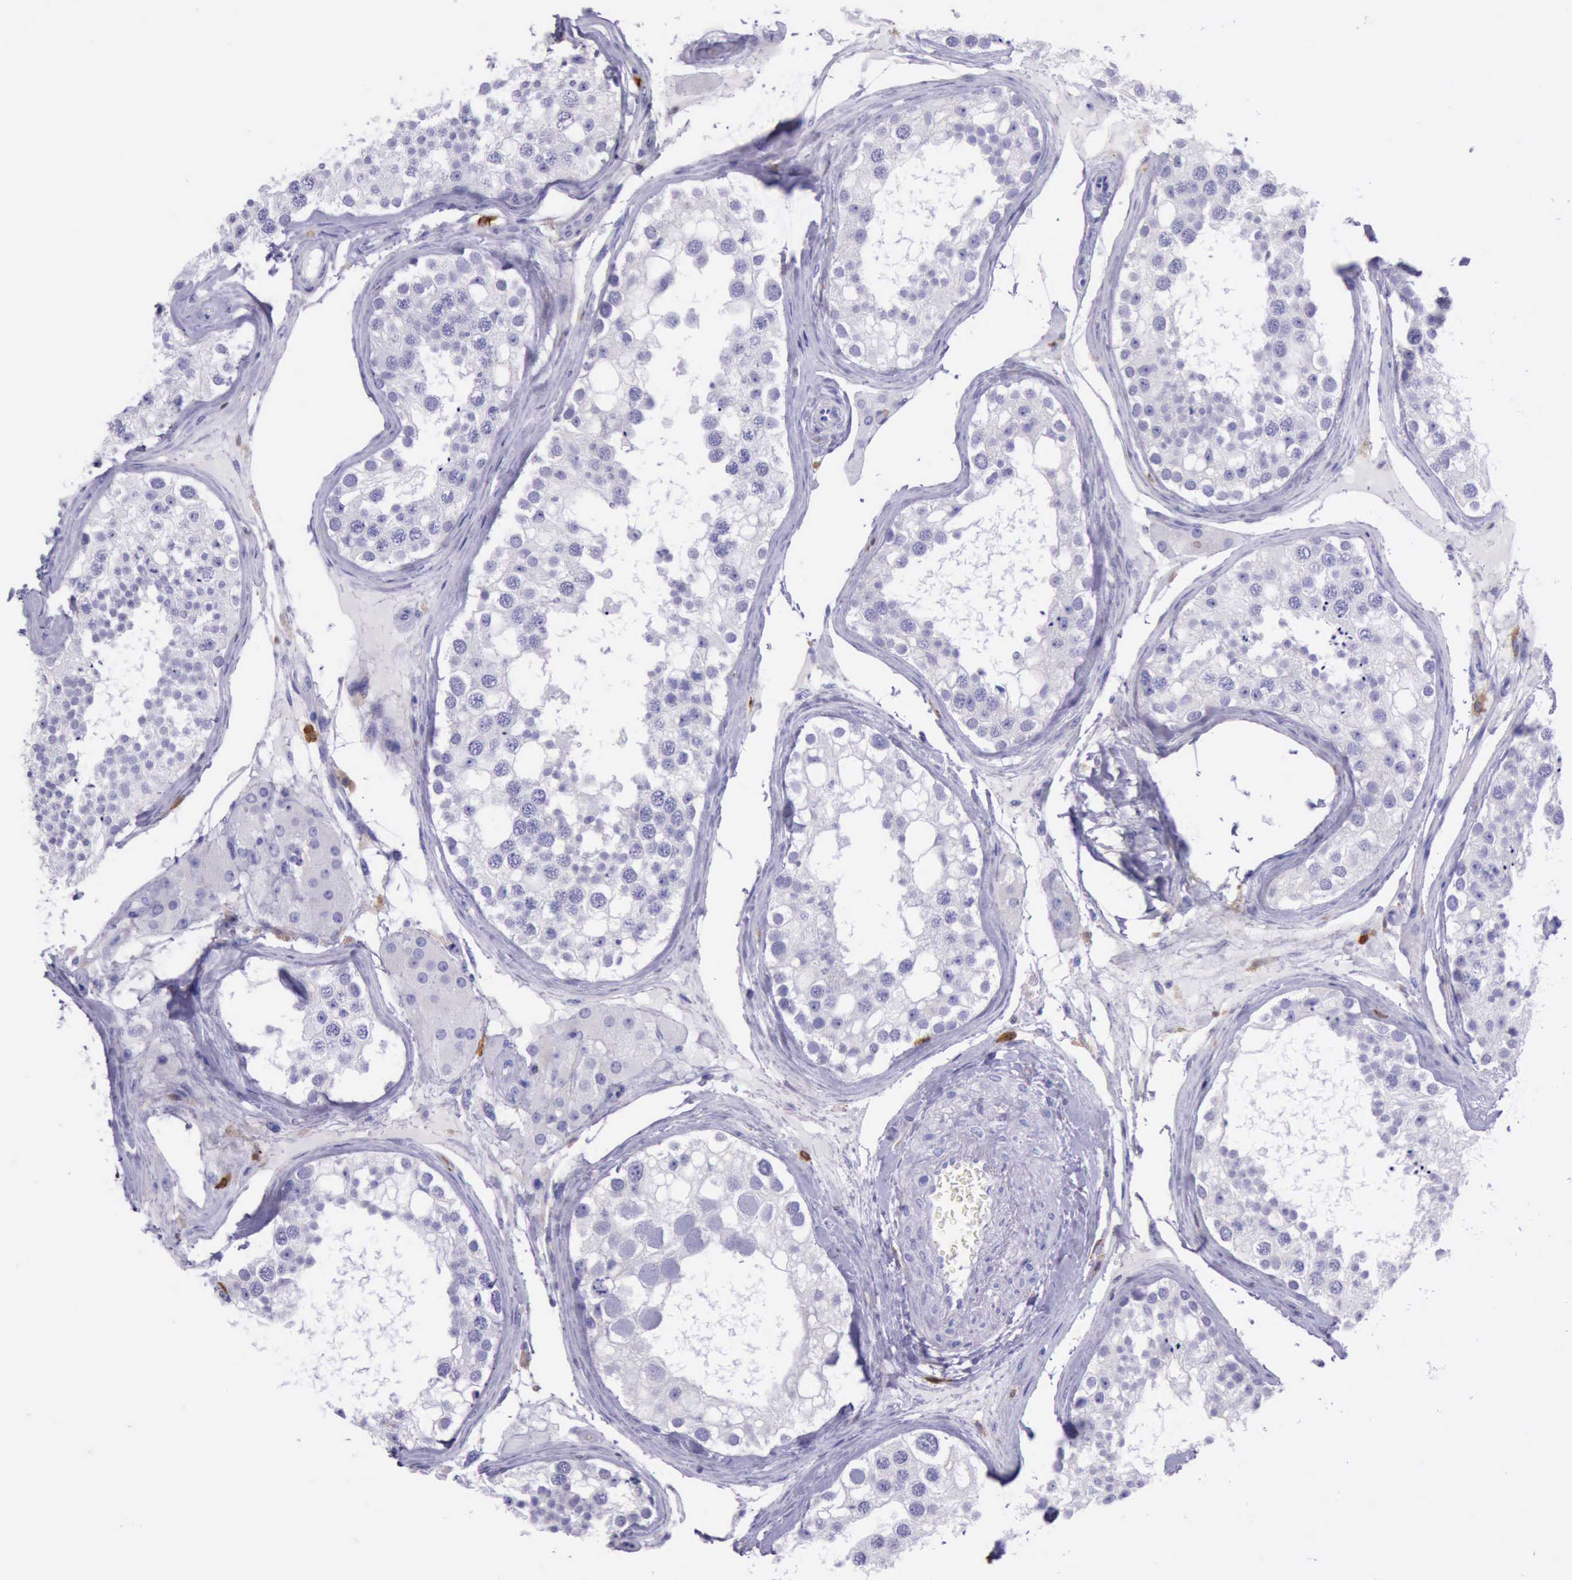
{"staining": {"intensity": "negative", "quantity": "none", "location": "none"}, "tissue": "testis", "cell_type": "Cells in seminiferous ducts", "image_type": "normal", "snomed": [{"axis": "morphology", "description": "Normal tissue, NOS"}, {"axis": "topography", "description": "Testis"}], "caption": "DAB immunohistochemical staining of normal human testis reveals no significant expression in cells in seminiferous ducts.", "gene": "BTK", "patient": {"sex": "male", "age": 68}}